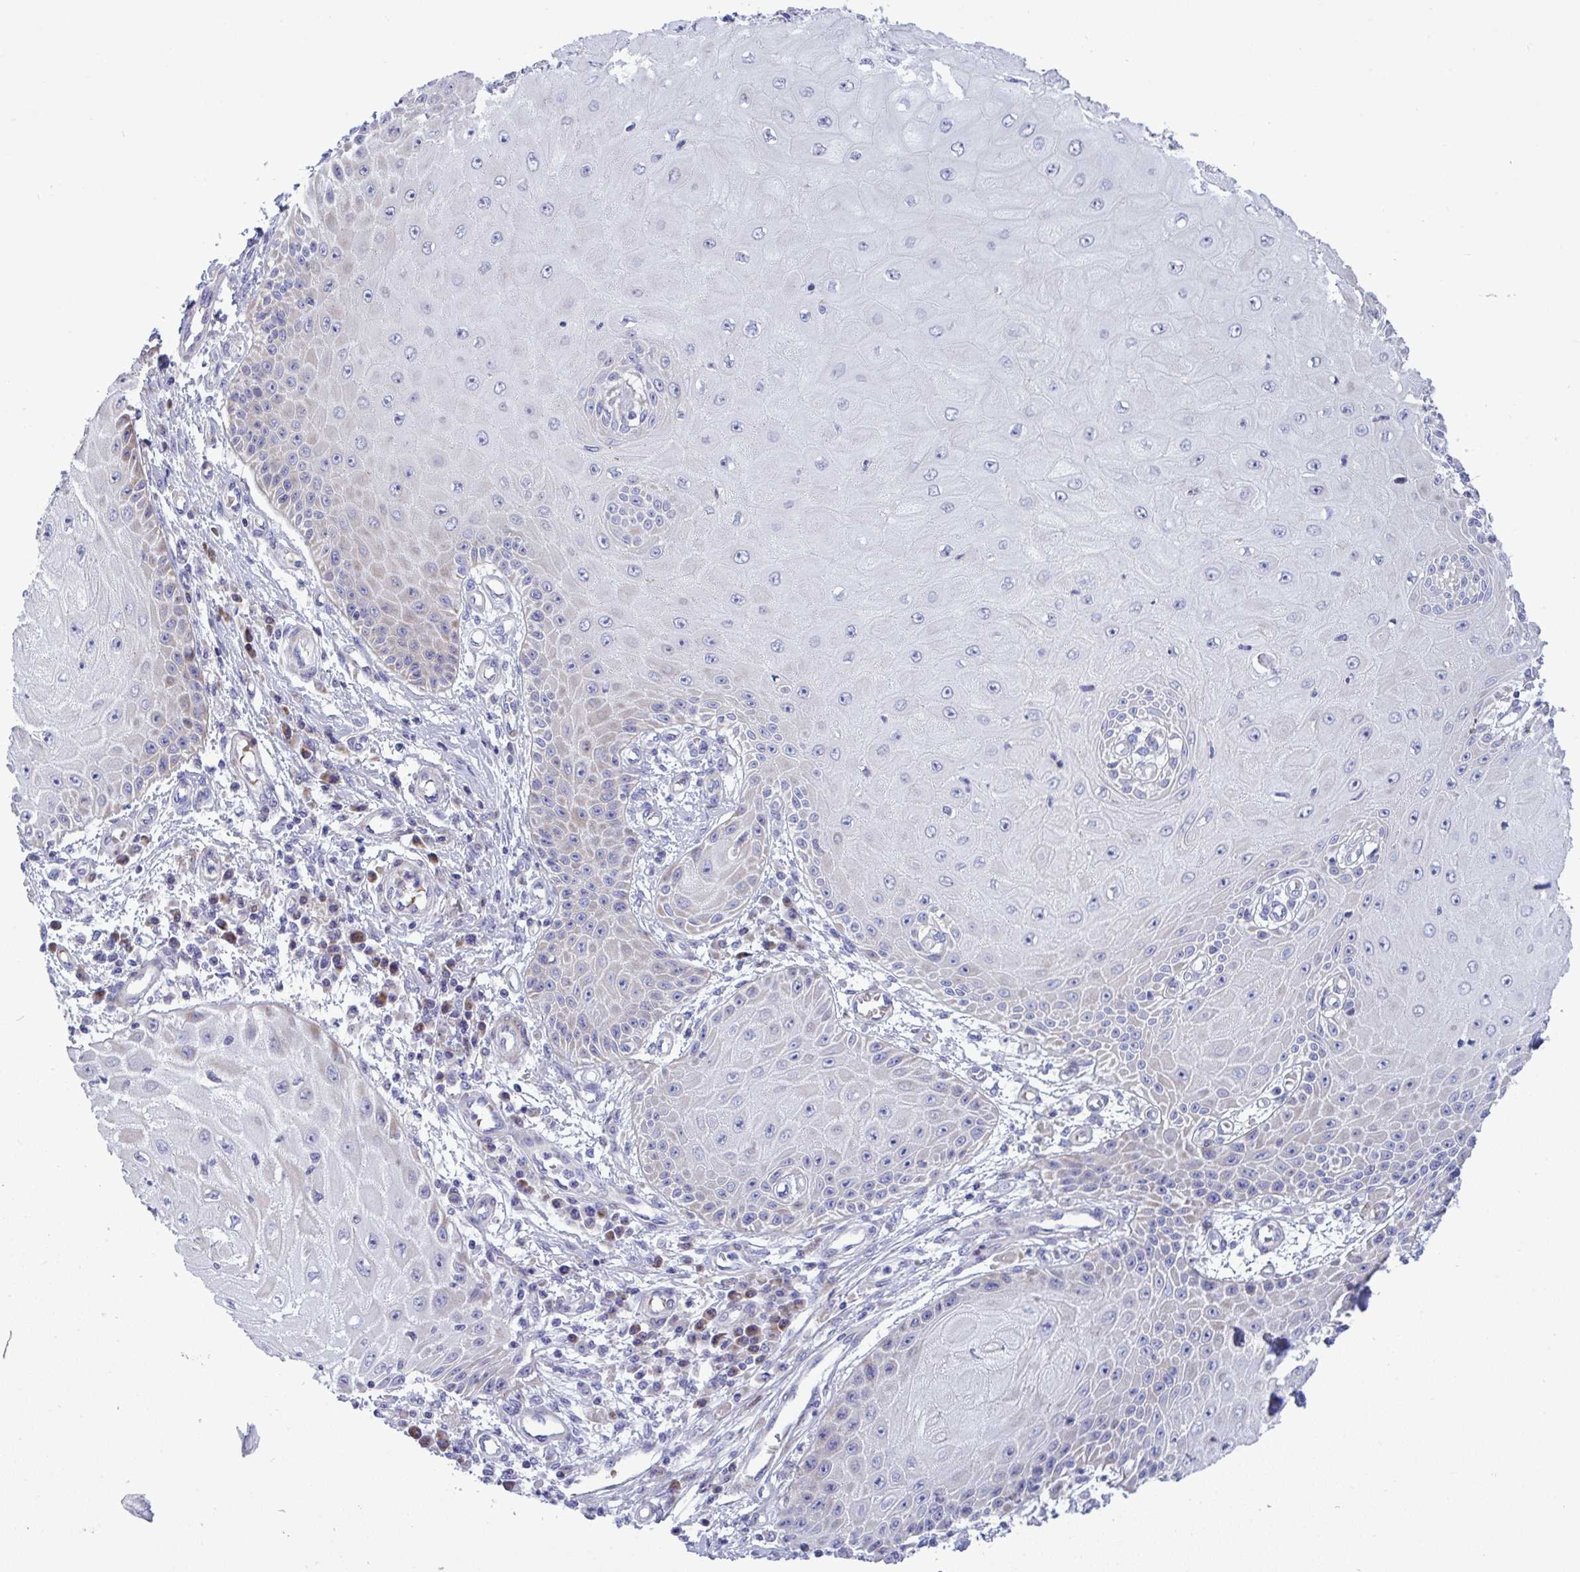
{"staining": {"intensity": "weak", "quantity": "<25%", "location": "cytoplasmic/membranous"}, "tissue": "skin cancer", "cell_type": "Tumor cells", "image_type": "cancer", "snomed": [{"axis": "morphology", "description": "Squamous cell carcinoma, NOS"}, {"axis": "topography", "description": "Skin"}, {"axis": "topography", "description": "Vulva"}], "caption": "Tumor cells are negative for brown protein staining in skin squamous cell carcinoma.", "gene": "NTN1", "patient": {"sex": "female", "age": 44}}